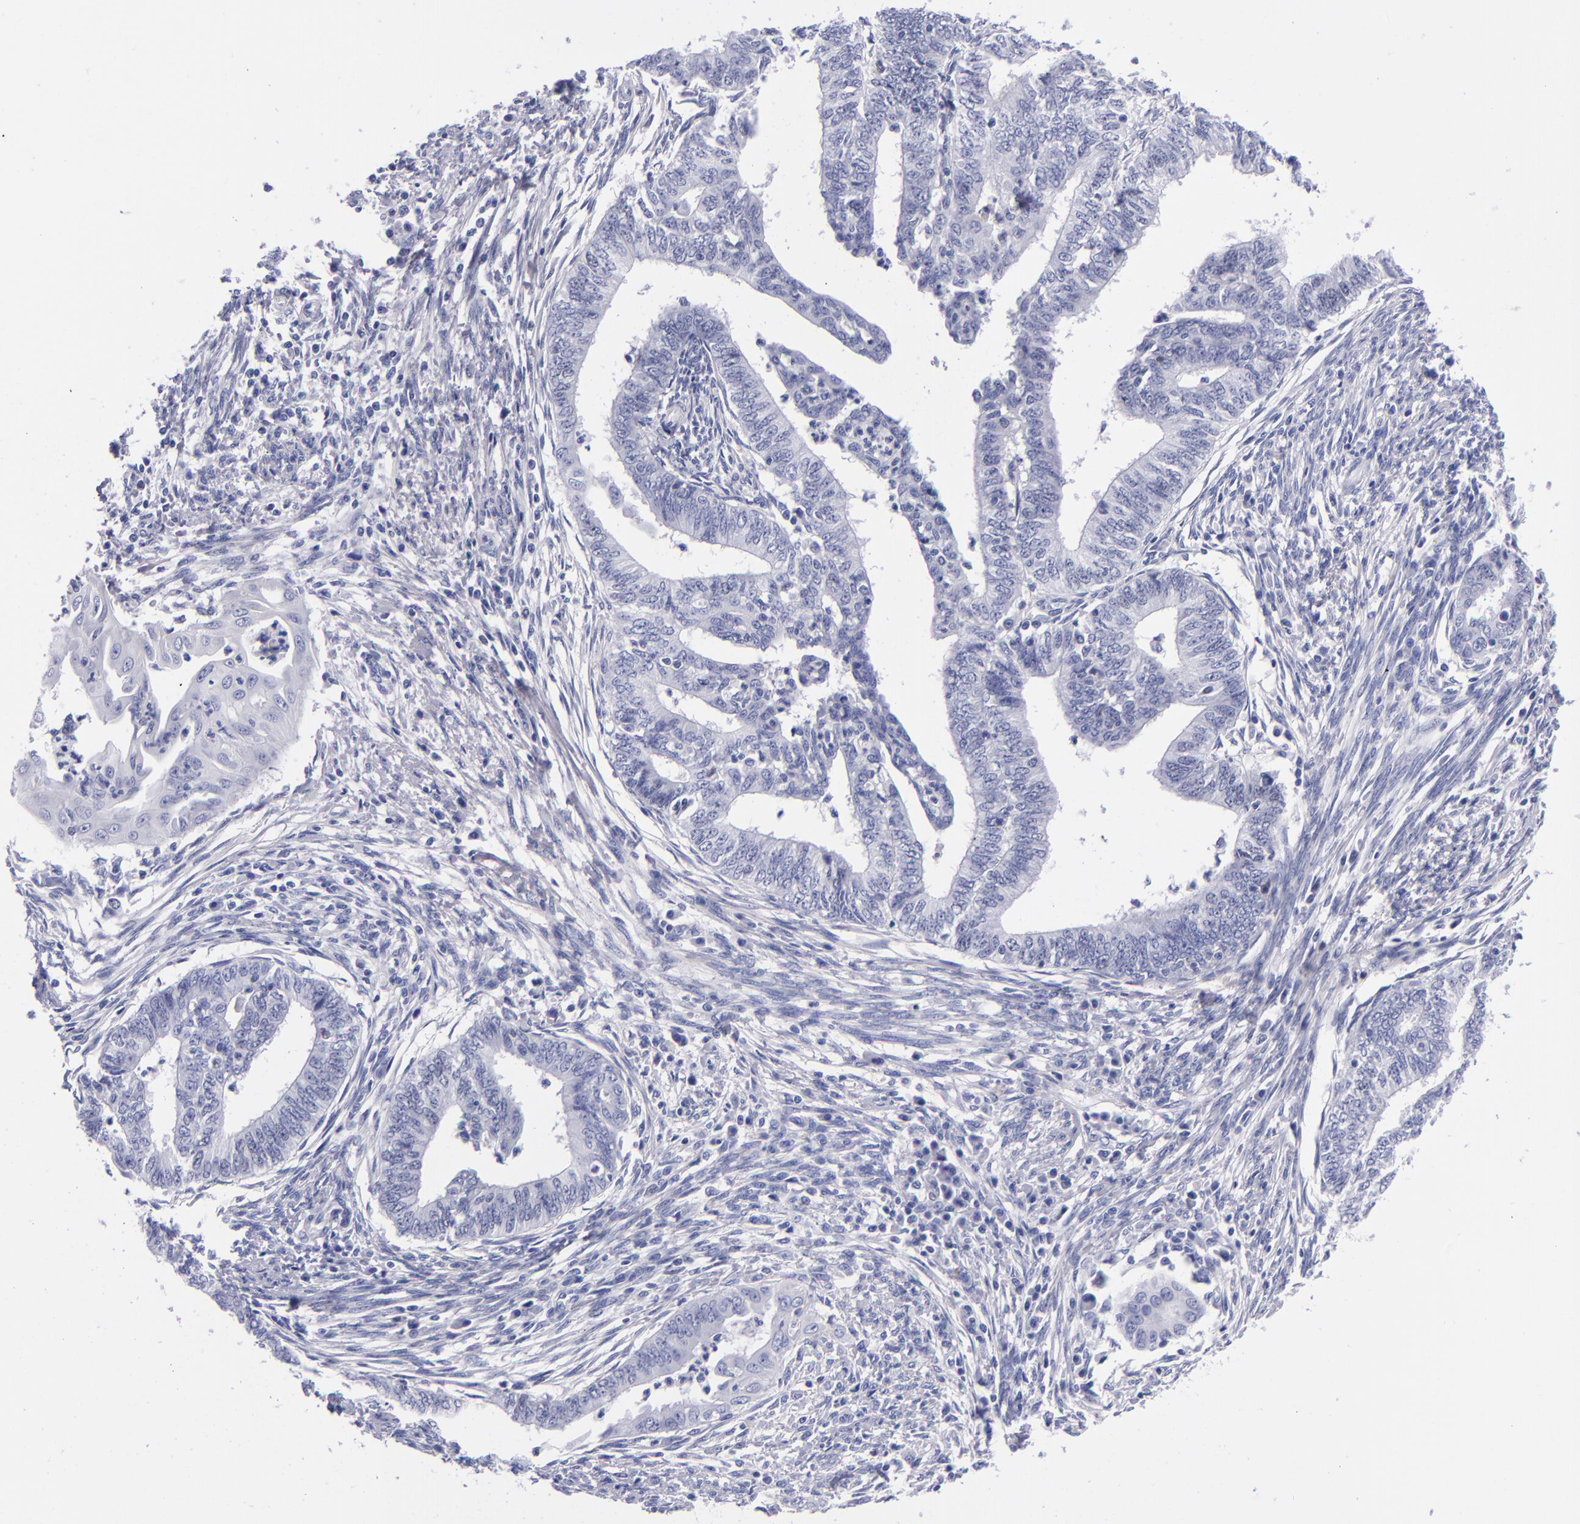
{"staining": {"intensity": "negative", "quantity": "none", "location": "none"}, "tissue": "endometrial cancer", "cell_type": "Tumor cells", "image_type": "cancer", "snomed": [{"axis": "morphology", "description": "Adenocarcinoma, NOS"}, {"axis": "topography", "description": "Endometrium"}], "caption": "High magnification brightfield microscopy of endometrial cancer (adenocarcinoma) stained with DAB (brown) and counterstained with hematoxylin (blue): tumor cells show no significant positivity.", "gene": "MCM7", "patient": {"sex": "female", "age": 66}}